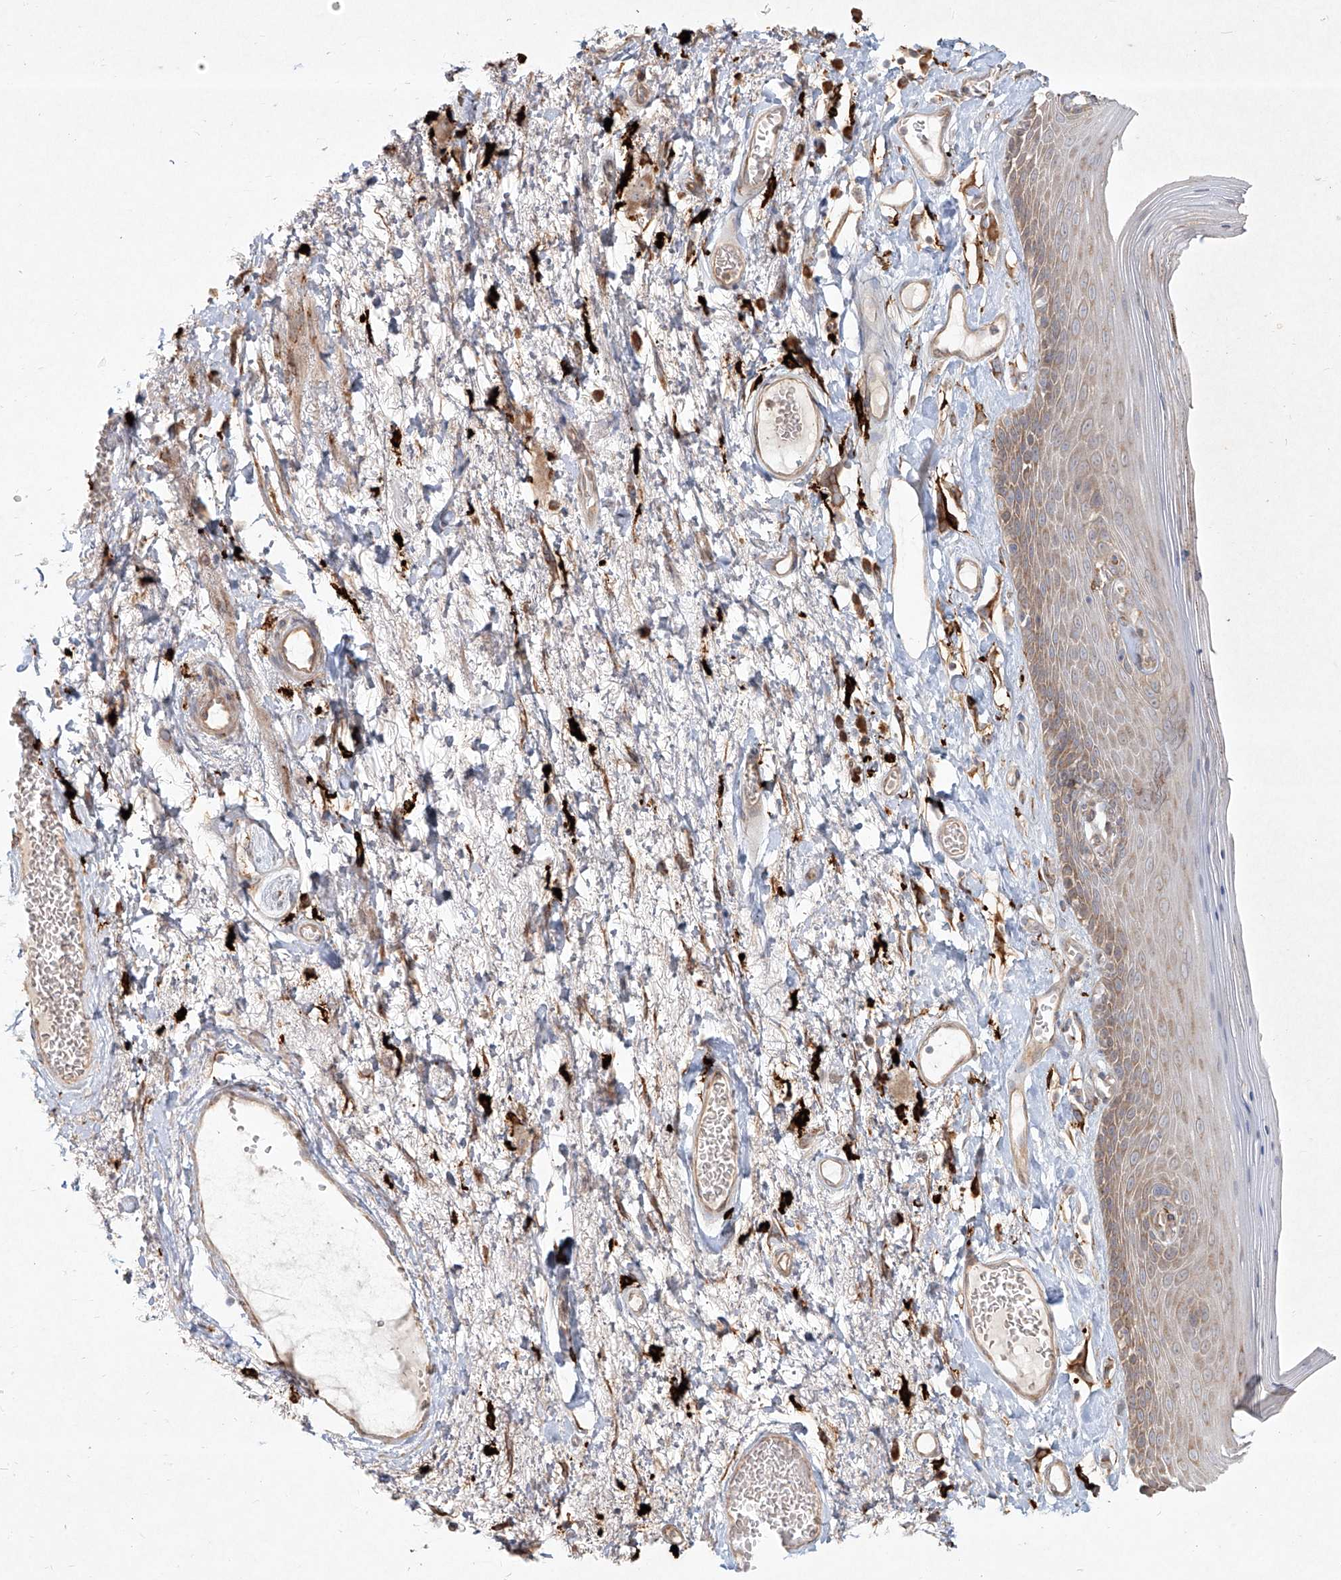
{"staining": {"intensity": "moderate", "quantity": "25%-75%", "location": "cytoplasmic/membranous"}, "tissue": "skin", "cell_type": "Epidermal cells", "image_type": "normal", "snomed": [{"axis": "morphology", "description": "Normal tissue, NOS"}, {"axis": "topography", "description": "Anal"}], "caption": "Protein analysis of unremarkable skin reveals moderate cytoplasmic/membranous expression in approximately 25%-75% of epidermal cells. (Stains: DAB (3,3'-diaminobenzidine) in brown, nuclei in blue, Microscopy: brightfield microscopy at high magnification).", "gene": "CD209", "patient": {"sex": "male", "age": 69}}